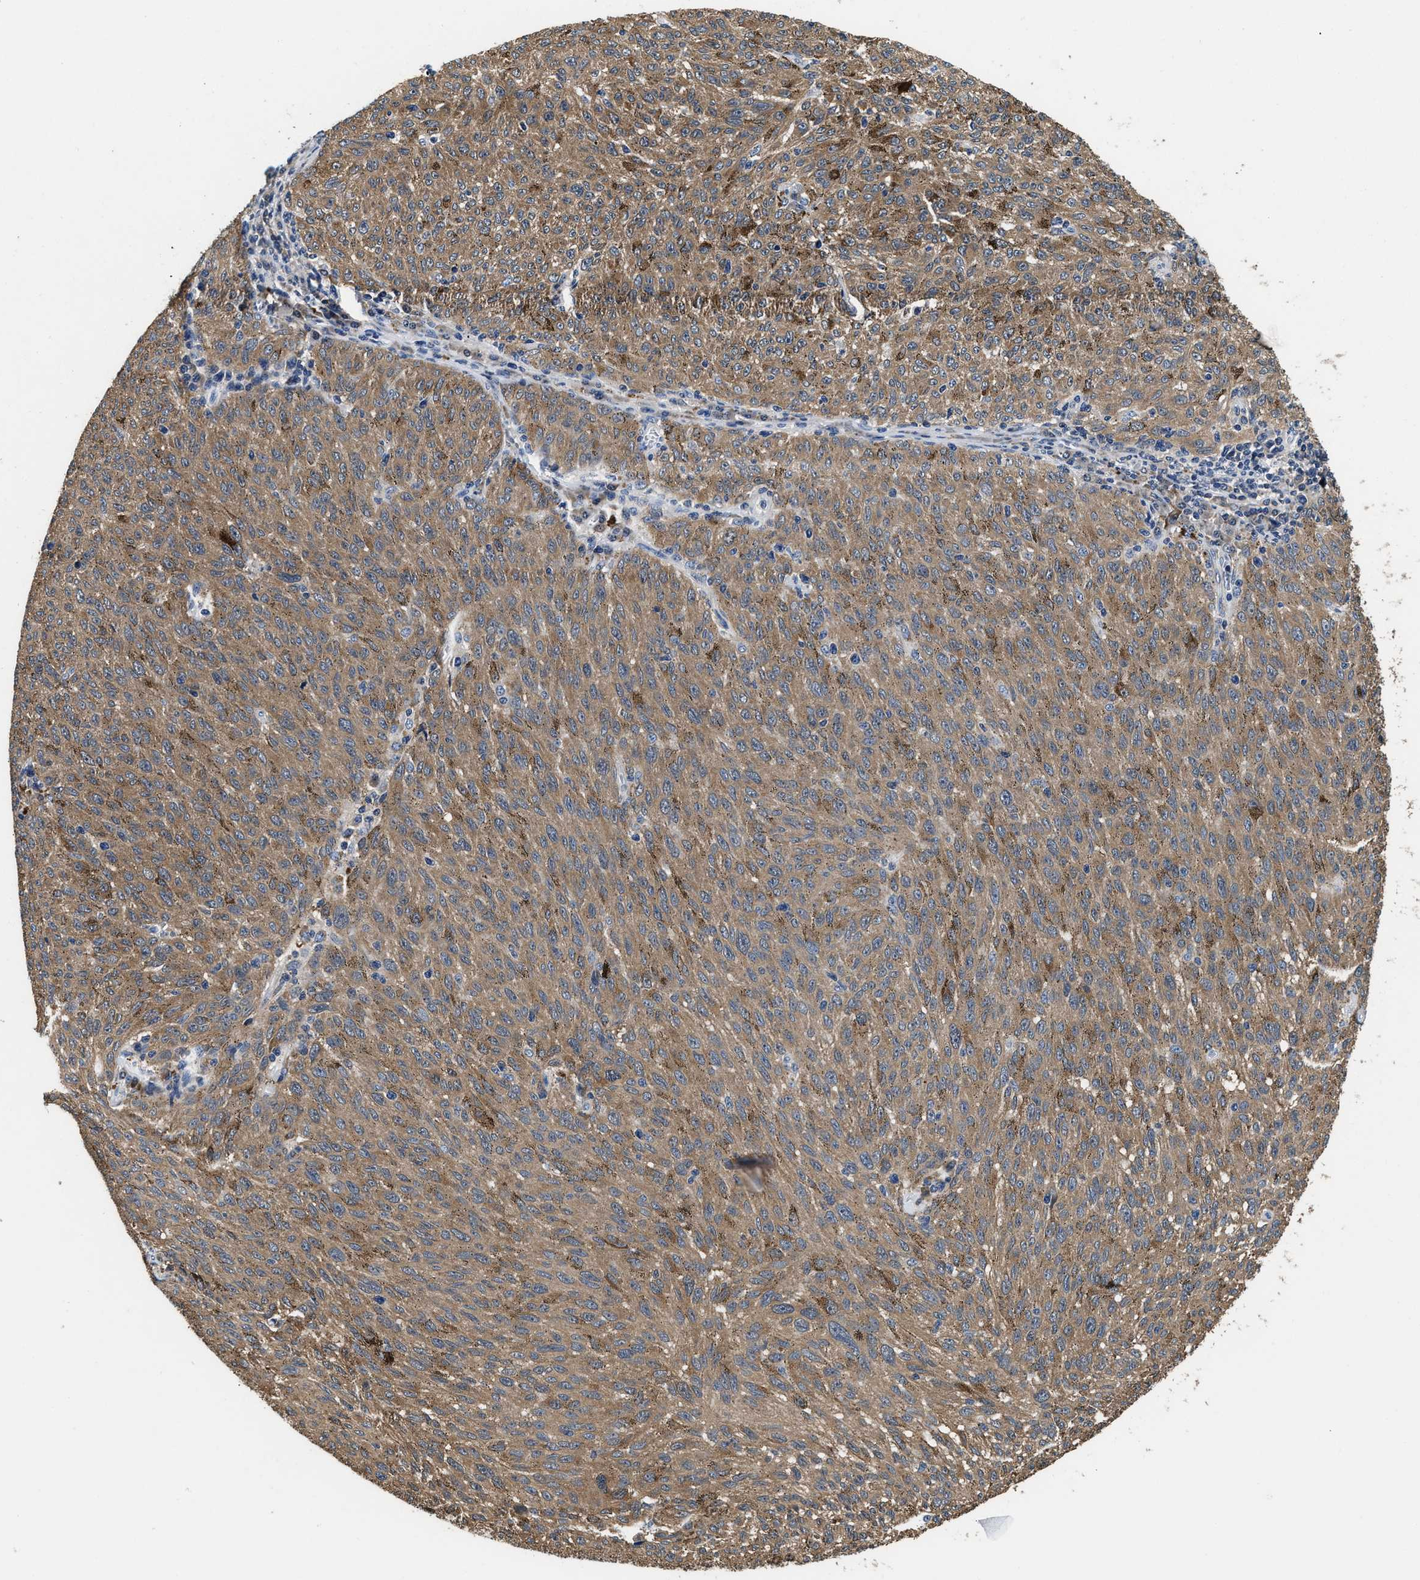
{"staining": {"intensity": "moderate", "quantity": ">75%", "location": "cytoplasmic/membranous"}, "tissue": "melanoma", "cell_type": "Tumor cells", "image_type": "cancer", "snomed": [{"axis": "morphology", "description": "Malignant melanoma, NOS"}, {"axis": "topography", "description": "Skin"}], "caption": "Immunohistochemical staining of malignant melanoma displays medium levels of moderate cytoplasmic/membranous protein positivity in approximately >75% of tumor cells.", "gene": "PHPT1", "patient": {"sex": "female", "age": 72}}